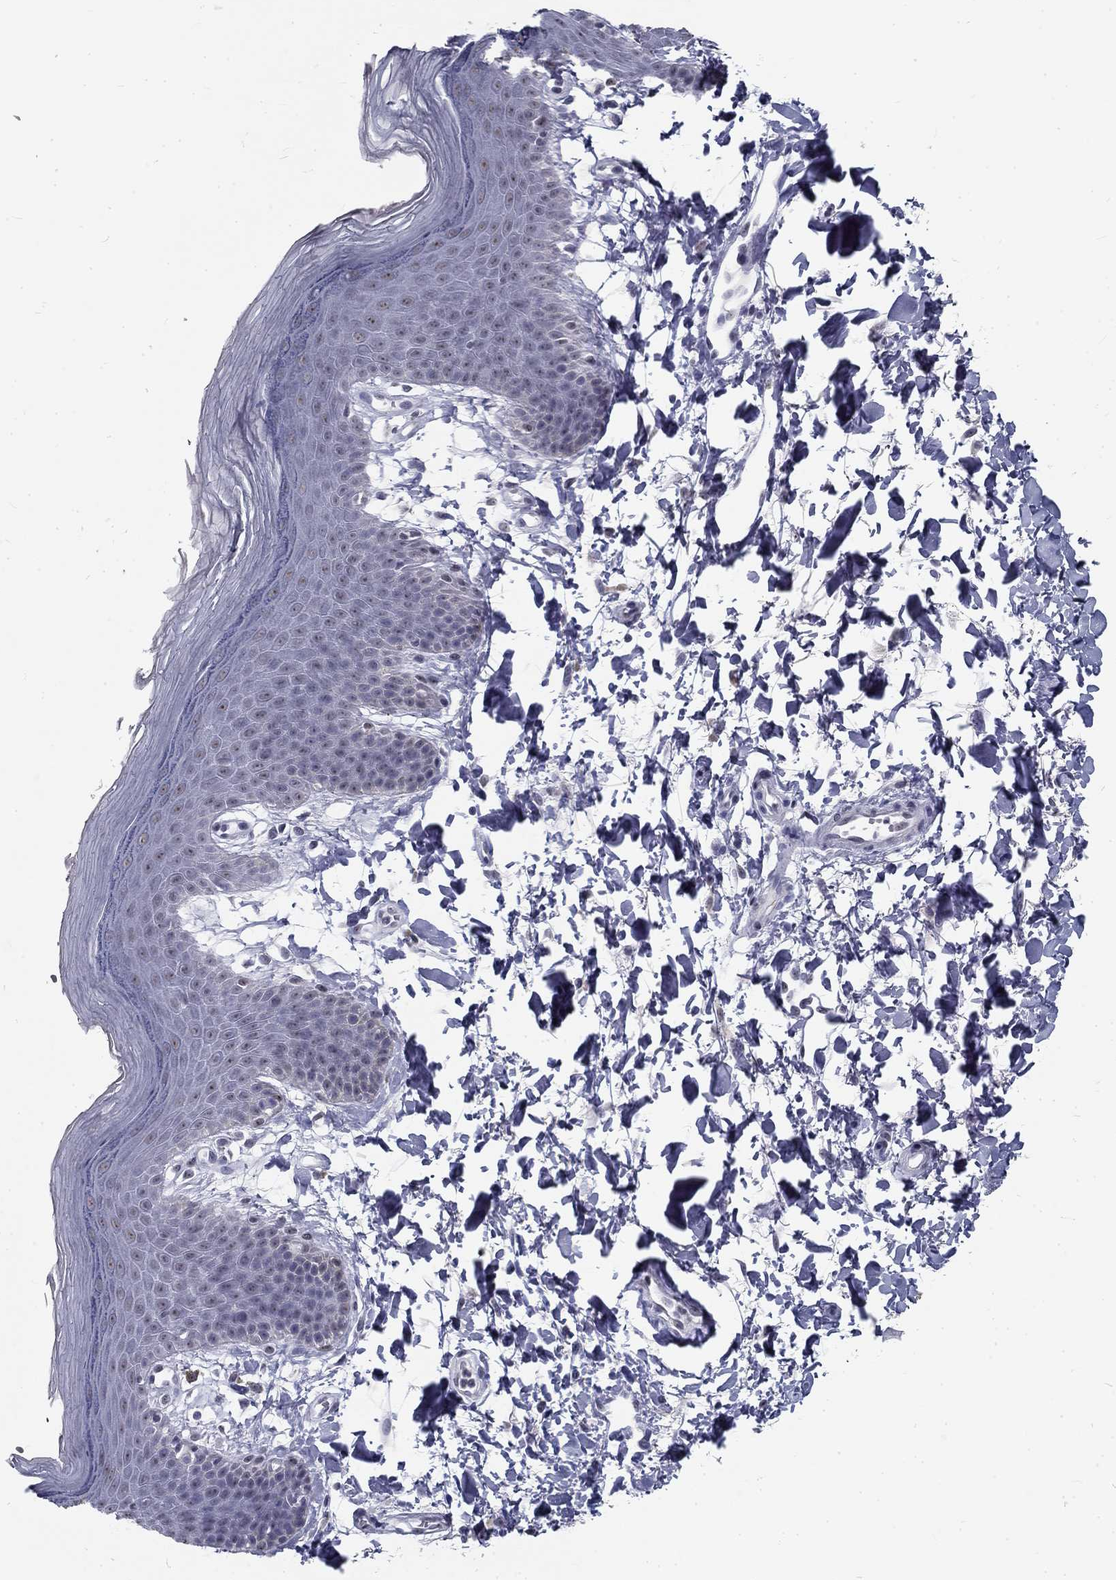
{"staining": {"intensity": "weak", "quantity": "25%-75%", "location": "nuclear"}, "tissue": "skin", "cell_type": "Epidermal cells", "image_type": "normal", "snomed": [{"axis": "morphology", "description": "Normal tissue, NOS"}, {"axis": "topography", "description": "Anal"}], "caption": "Epidermal cells demonstrate weak nuclear expression in about 25%-75% of cells in normal skin. (DAB IHC with brightfield microscopy, high magnification).", "gene": "SNORC", "patient": {"sex": "male", "age": 53}}